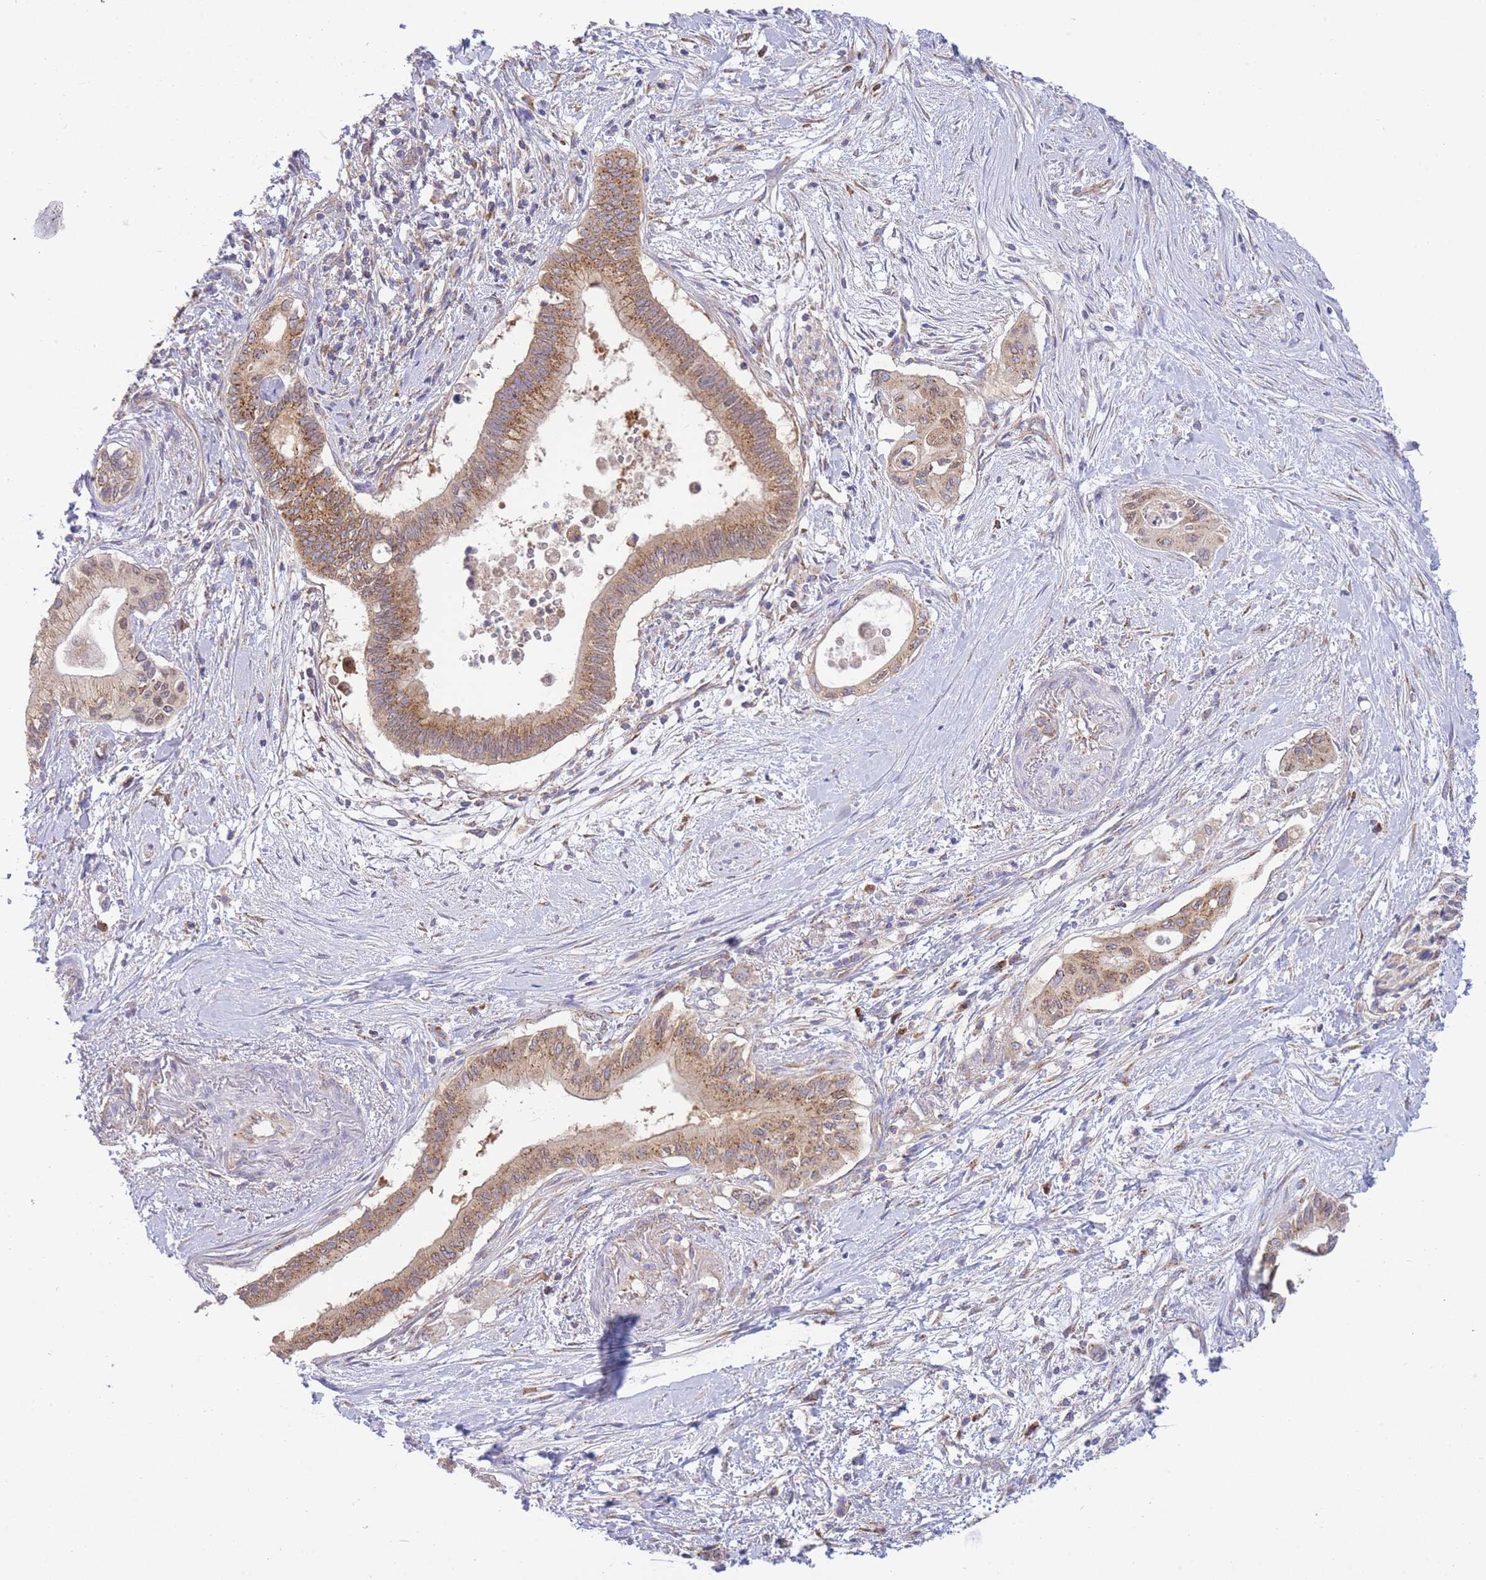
{"staining": {"intensity": "moderate", "quantity": ">75%", "location": "cytoplasmic/membranous"}, "tissue": "pancreatic cancer", "cell_type": "Tumor cells", "image_type": "cancer", "snomed": [{"axis": "morphology", "description": "Adenocarcinoma, NOS"}, {"axis": "topography", "description": "Pancreas"}], "caption": "Immunohistochemical staining of pancreatic adenocarcinoma reveals moderate cytoplasmic/membranous protein expression in about >75% of tumor cells.", "gene": "COPG2", "patient": {"sex": "male", "age": 78}}